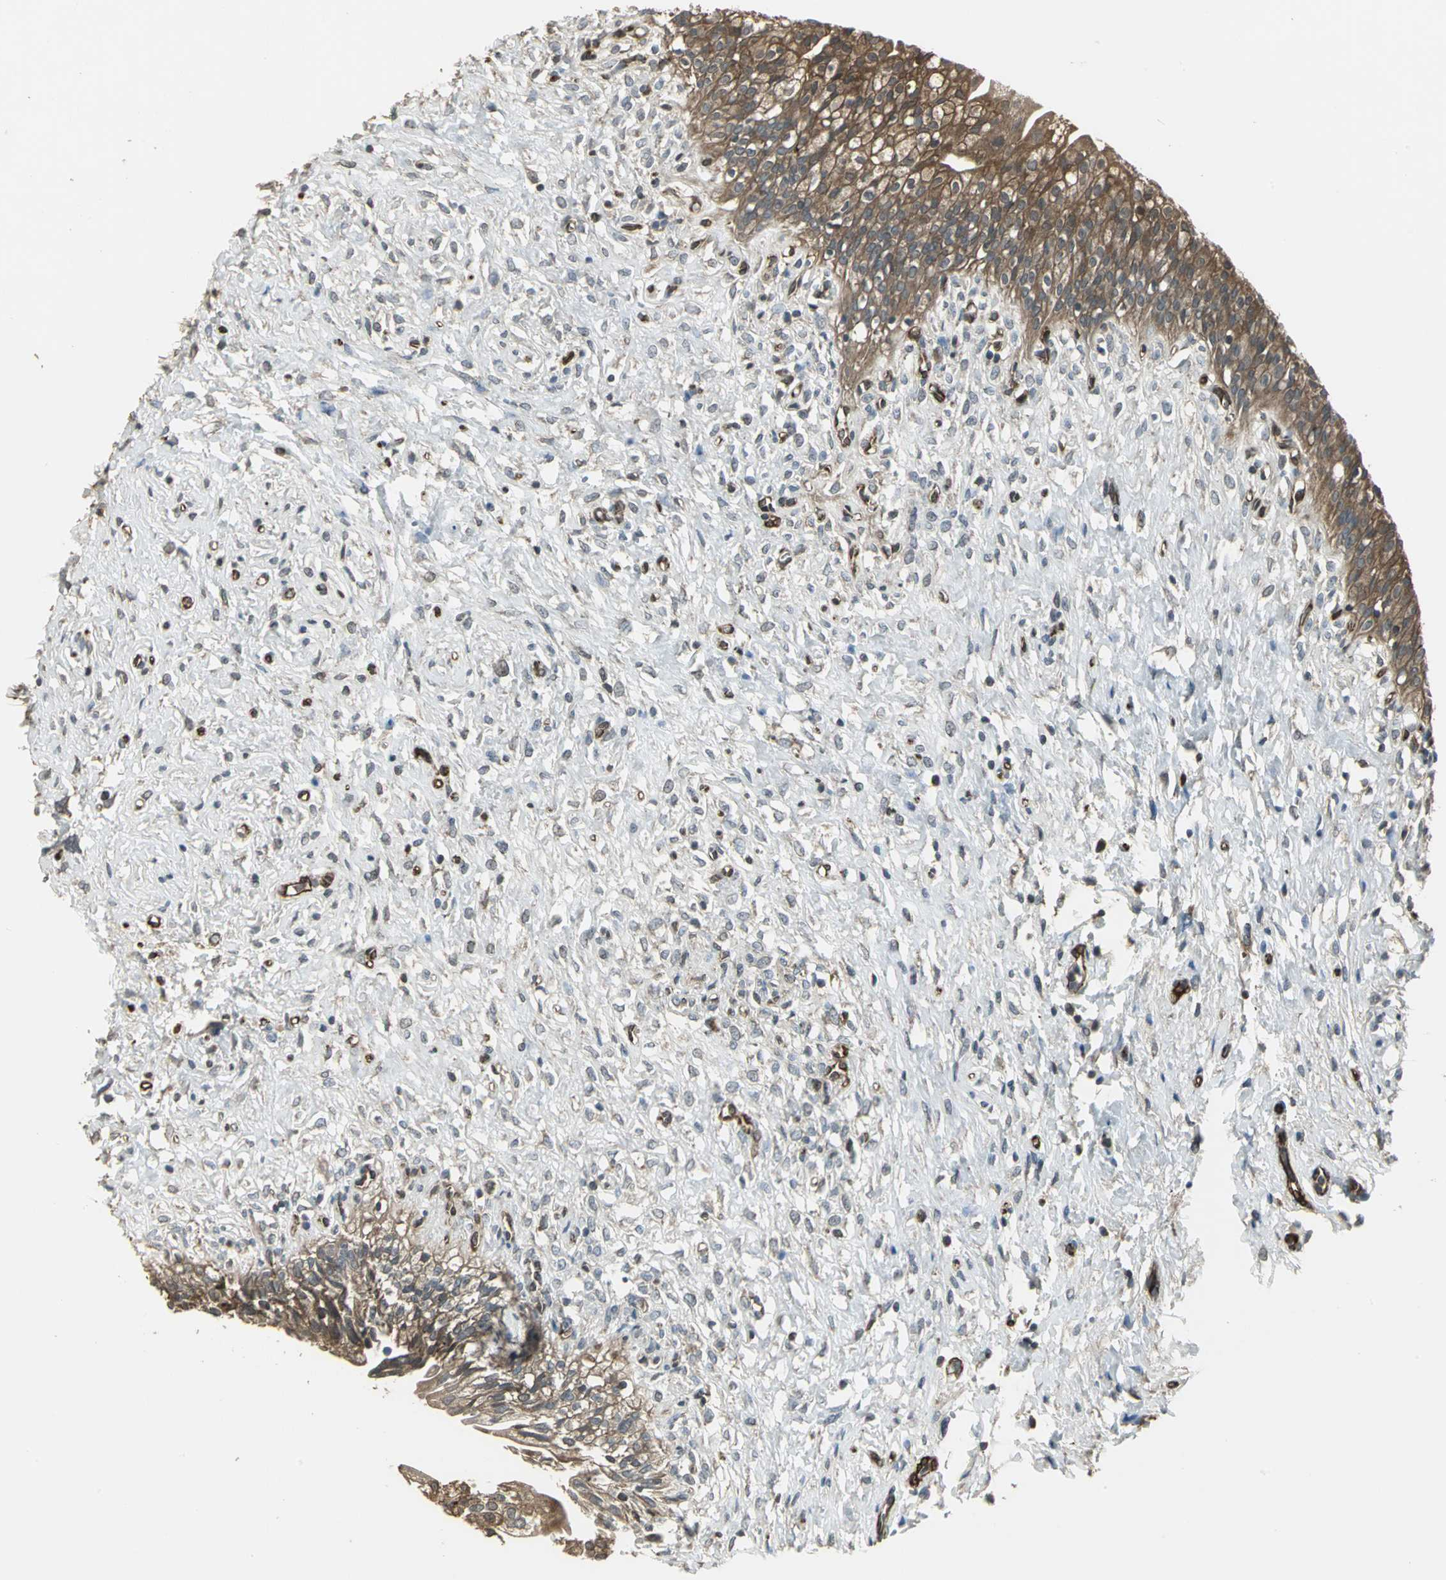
{"staining": {"intensity": "strong", "quantity": ">75%", "location": "cytoplasmic/membranous"}, "tissue": "urinary bladder", "cell_type": "Urothelial cells", "image_type": "normal", "snomed": [{"axis": "morphology", "description": "Normal tissue, NOS"}, {"axis": "topography", "description": "Urinary bladder"}], "caption": "High-magnification brightfield microscopy of benign urinary bladder stained with DAB (3,3'-diaminobenzidine) (brown) and counterstained with hematoxylin (blue). urothelial cells exhibit strong cytoplasmic/membranous positivity is appreciated in about>75% of cells. (IHC, brightfield microscopy, high magnification).", "gene": "PRXL2B", "patient": {"sex": "female", "age": 80}}